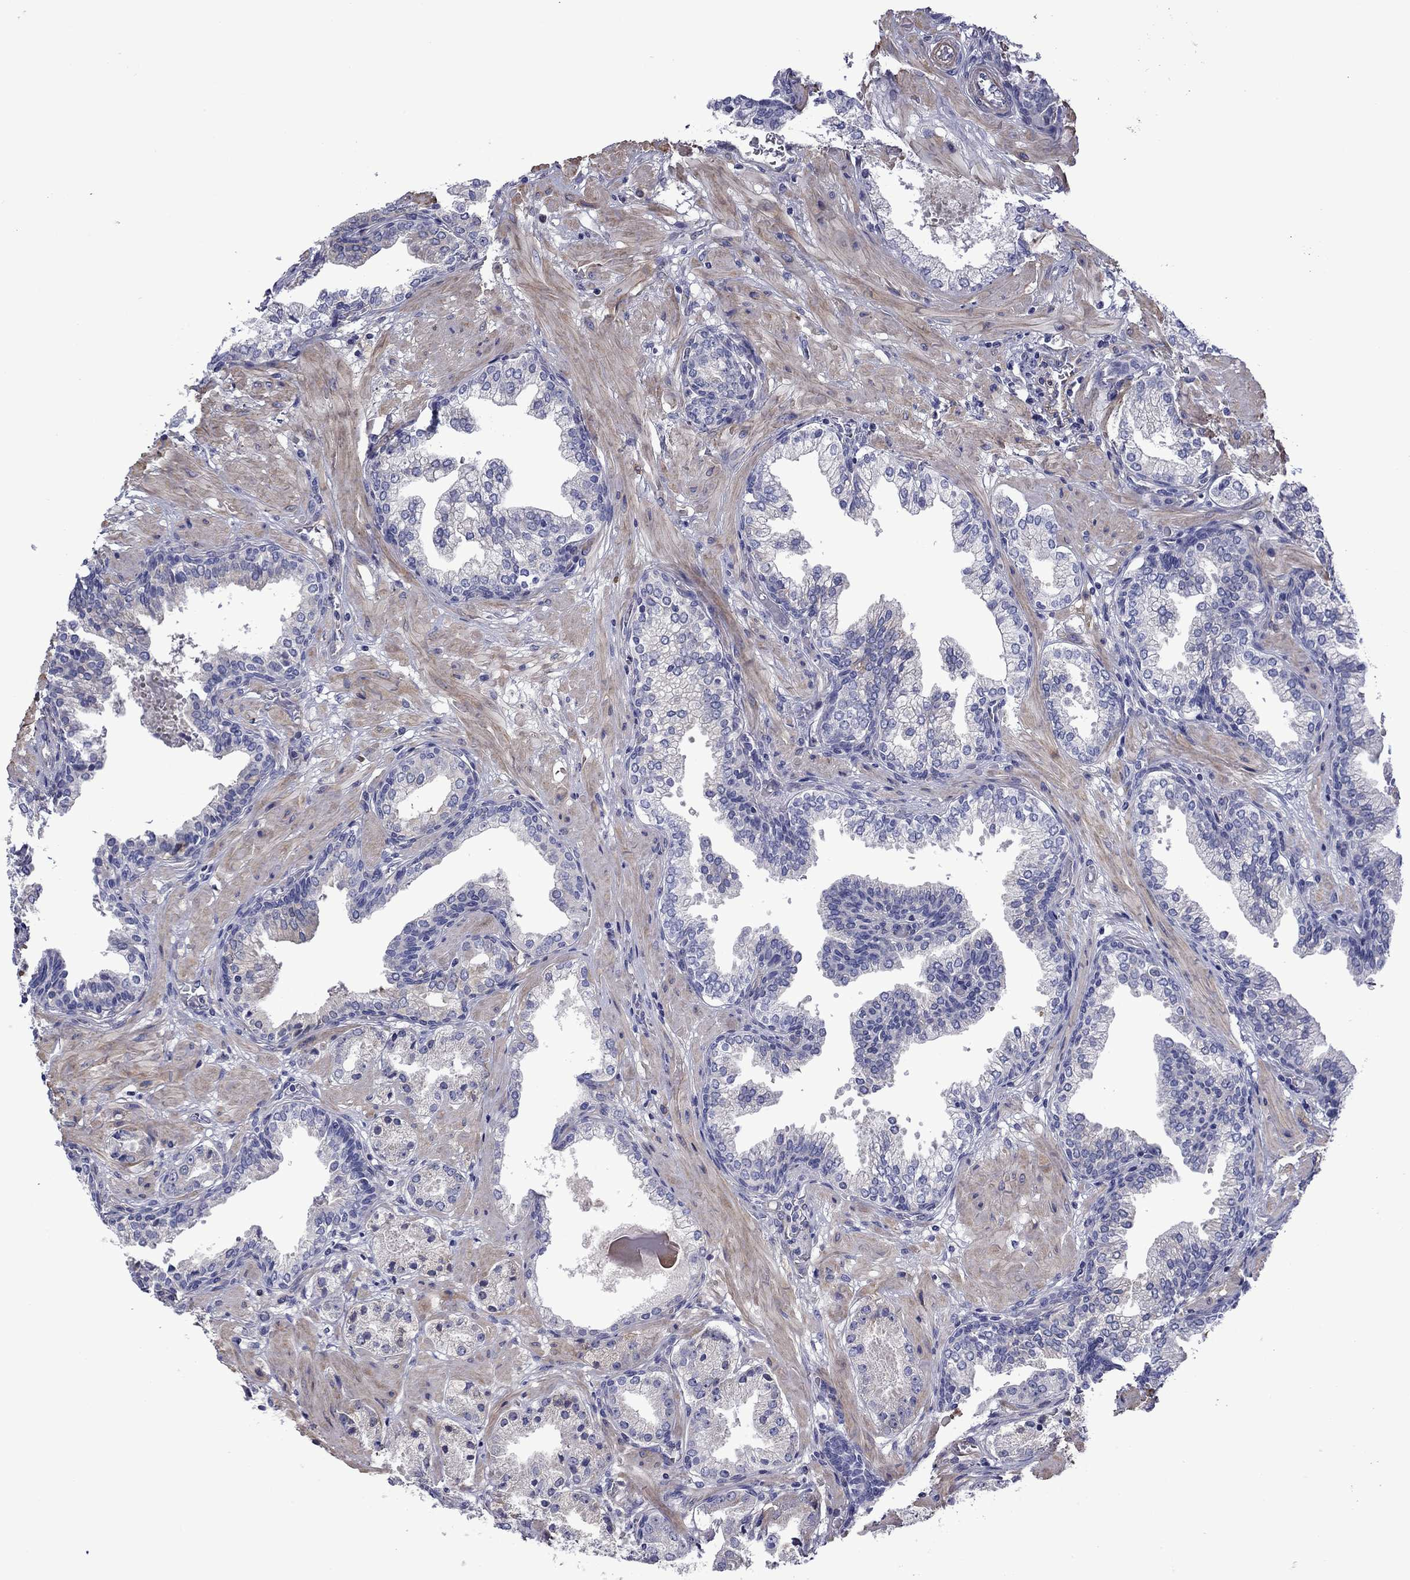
{"staining": {"intensity": "negative", "quantity": "none", "location": "none"}, "tissue": "prostate cancer", "cell_type": "Tumor cells", "image_type": "cancer", "snomed": [{"axis": "morphology", "description": "Adenocarcinoma, NOS"}, {"axis": "topography", "description": "Prostate and seminal vesicle, NOS"}, {"axis": "topography", "description": "Prostate"}], "caption": "Tumor cells are negative for protein expression in human adenocarcinoma (prostate).", "gene": "HSPG2", "patient": {"sex": "male", "age": 44}}